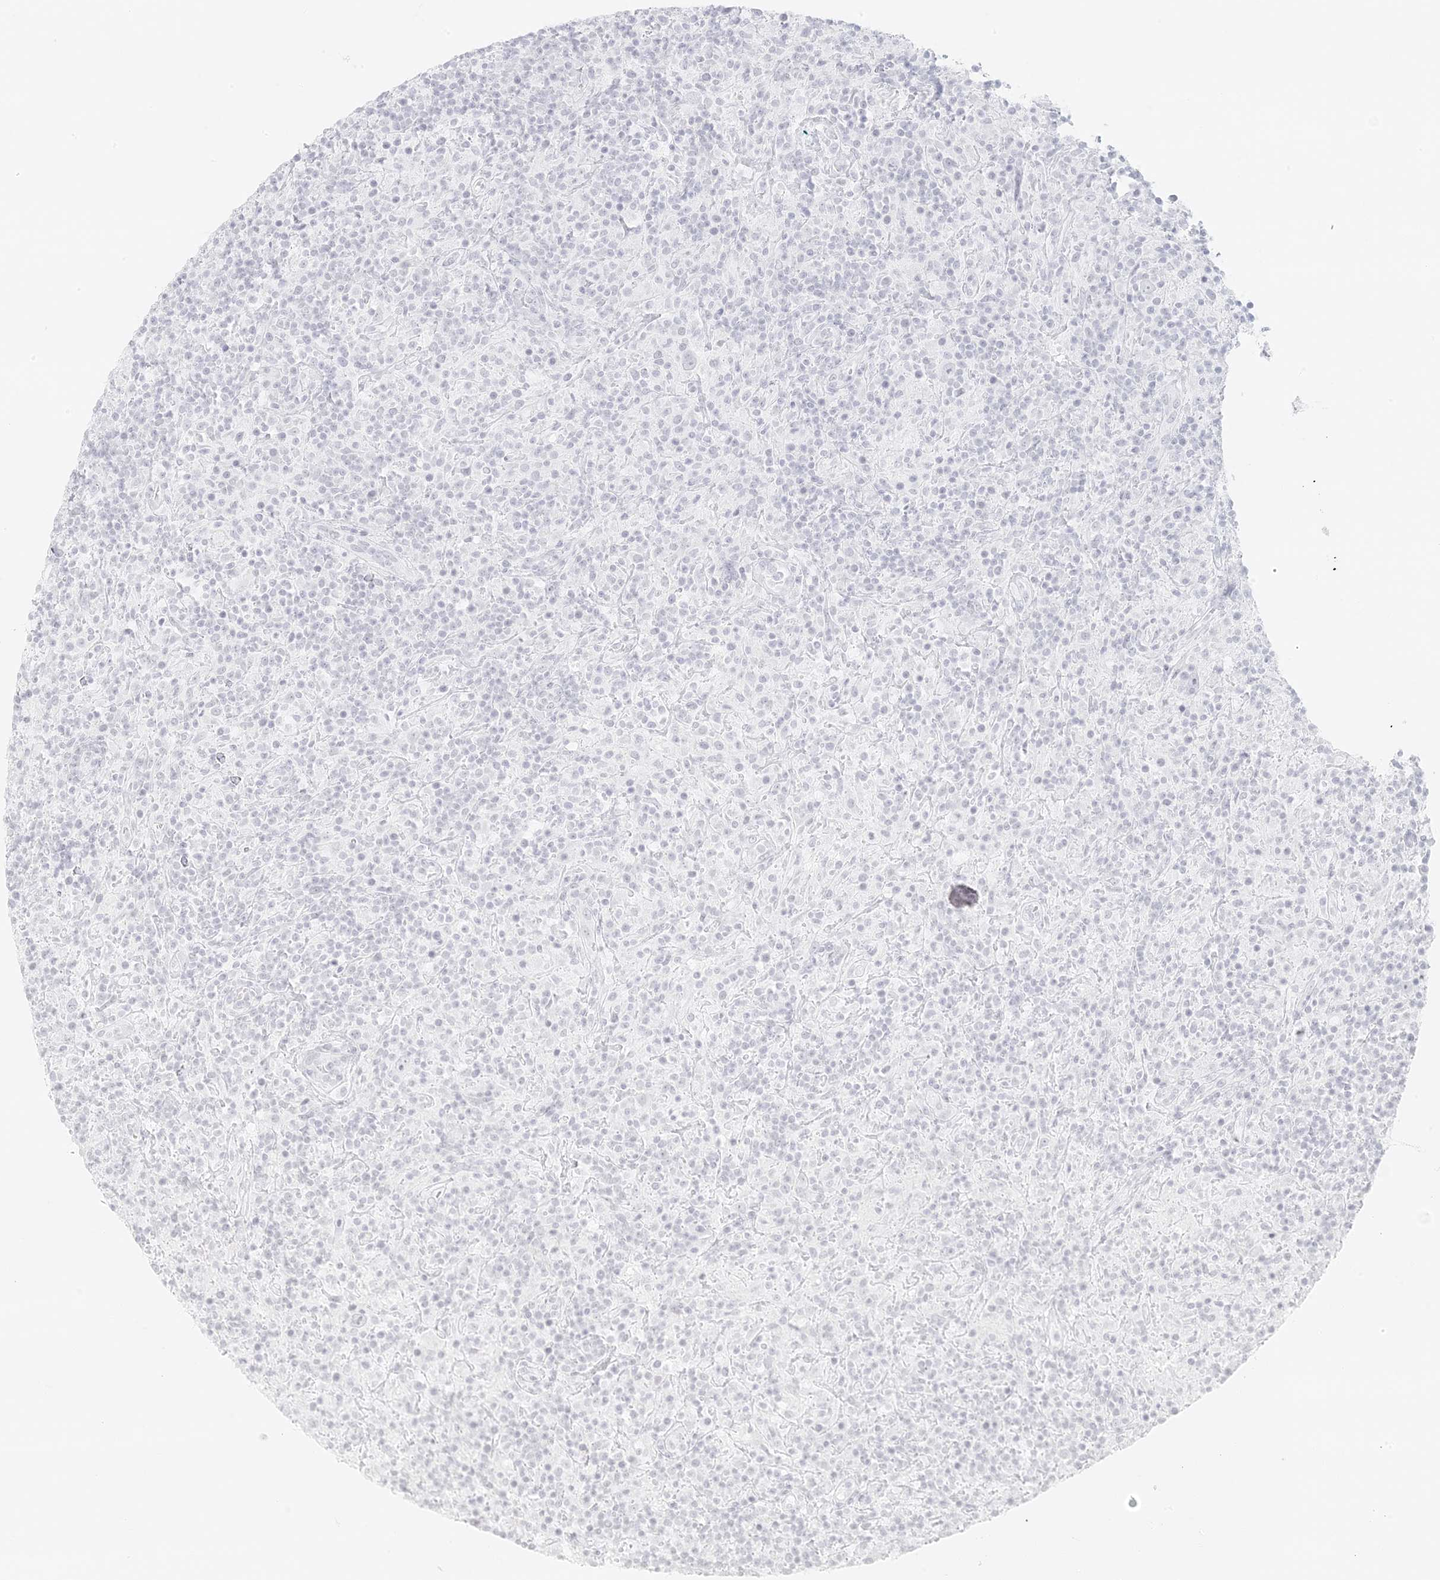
{"staining": {"intensity": "negative", "quantity": "none", "location": "none"}, "tissue": "lymphoma", "cell_type": "Tumor cells", "image_type": "cancer", "snomed": [{"axis": "morphology", "description": "Hodgkin's disease, NOS"}, {"axis": "topography", "description": "Lymph node"}], "caption": "Immunohistochemistry photomicrograph of Hodgkin's disease stained for a protein (brown), which displays no expression in tumor cells.", "gene": "LIPT1", "patient": {"sex": "male", "age": 70}}